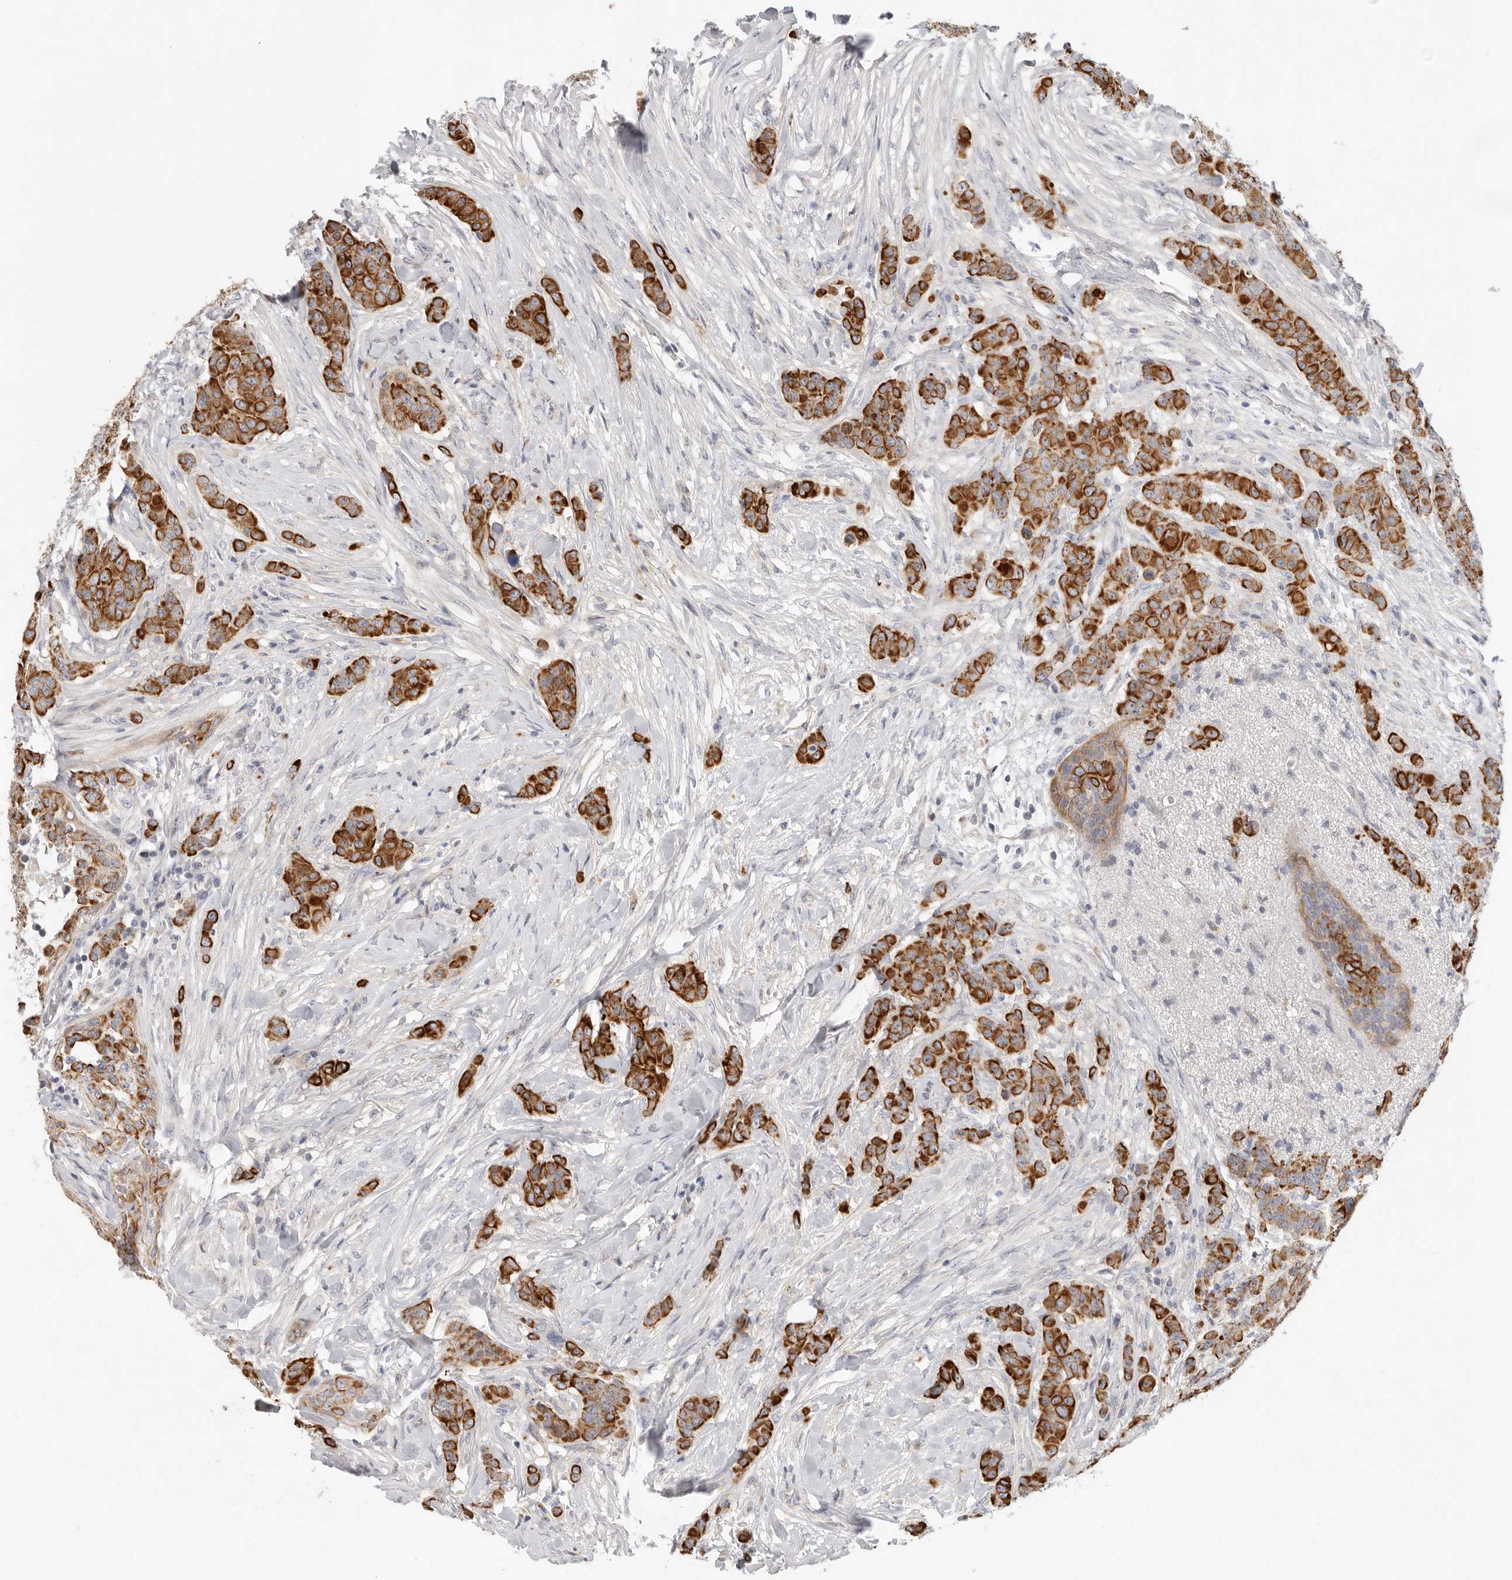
{"staining": {"intensity": "strong", "quantity": ">75%", "location": "cytoplasmic/membranous"}, "tissue": "breast cancer", "cell_type": "Tumor cells", "image_type": "cancer", "snomed": [{"axis": "morphology", "description": "Duct carcinoma"}, {"axis": "topography", "description": "Breast"}], "caption": "A micrograph showing strong cytoplasmic/membranous expression in about >75% of tumor cells in breast cancer, as visualized by brown immunohistochemical staining.", "gene": "USH1C", "patient": {"sex": "female", "age": 40}}